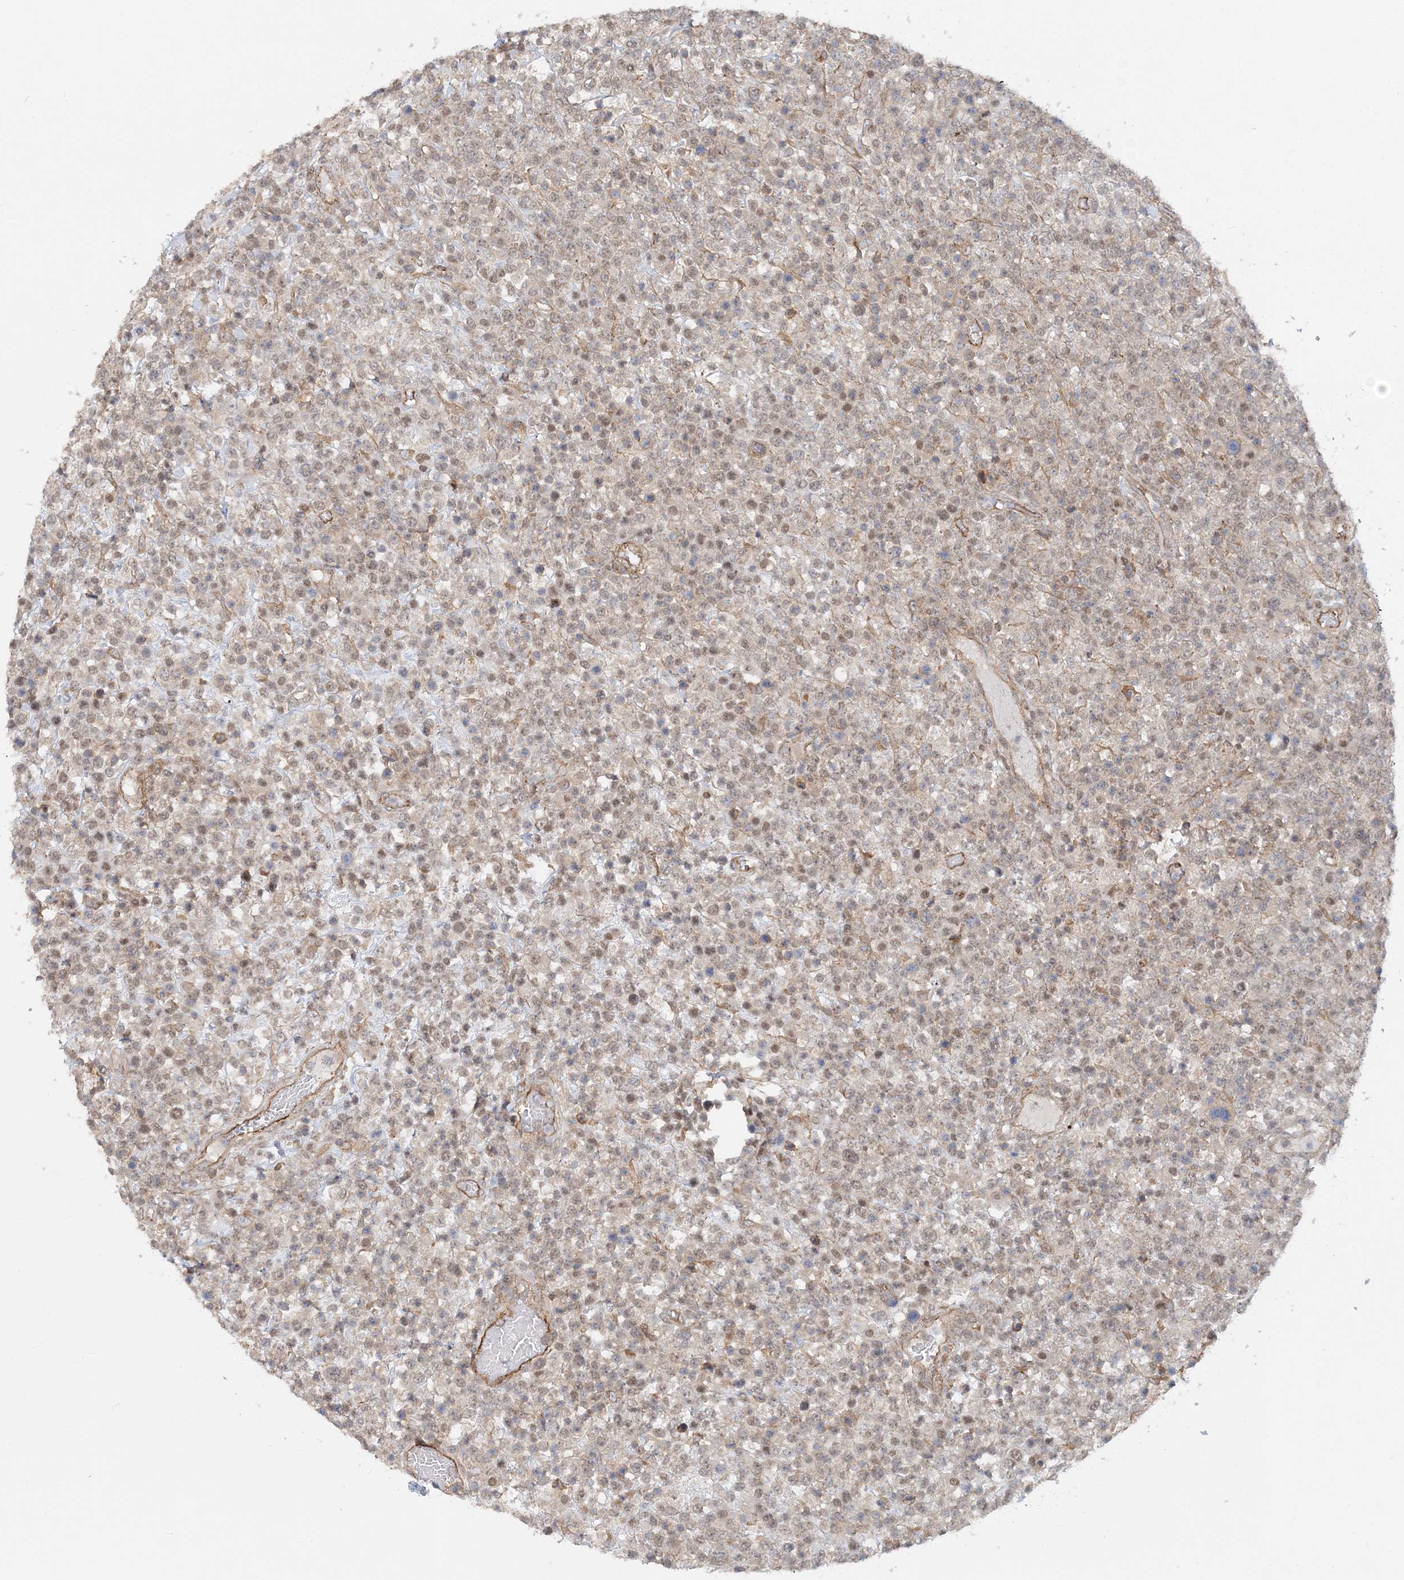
{"staining": {"intensity": "weak", "quantity": "25%-75%", "location": "nuclear"}, "tissue": "lymphoma", "cell_type": "Tumor cells", "image_type": "cancer", "snomed": [{"axis": "morphology", "description": "Malignant lymphoma, non-Hodgkin's type, High grade"}, {"axis": "topography", "description": "Colon"}], "caption": "Tumor cells demonstrate weak nuclear staining in about 25%-75% of cells in lymphoma.", "gene": "MAT2B", "patient": {"sex": "female", "age": 53}}